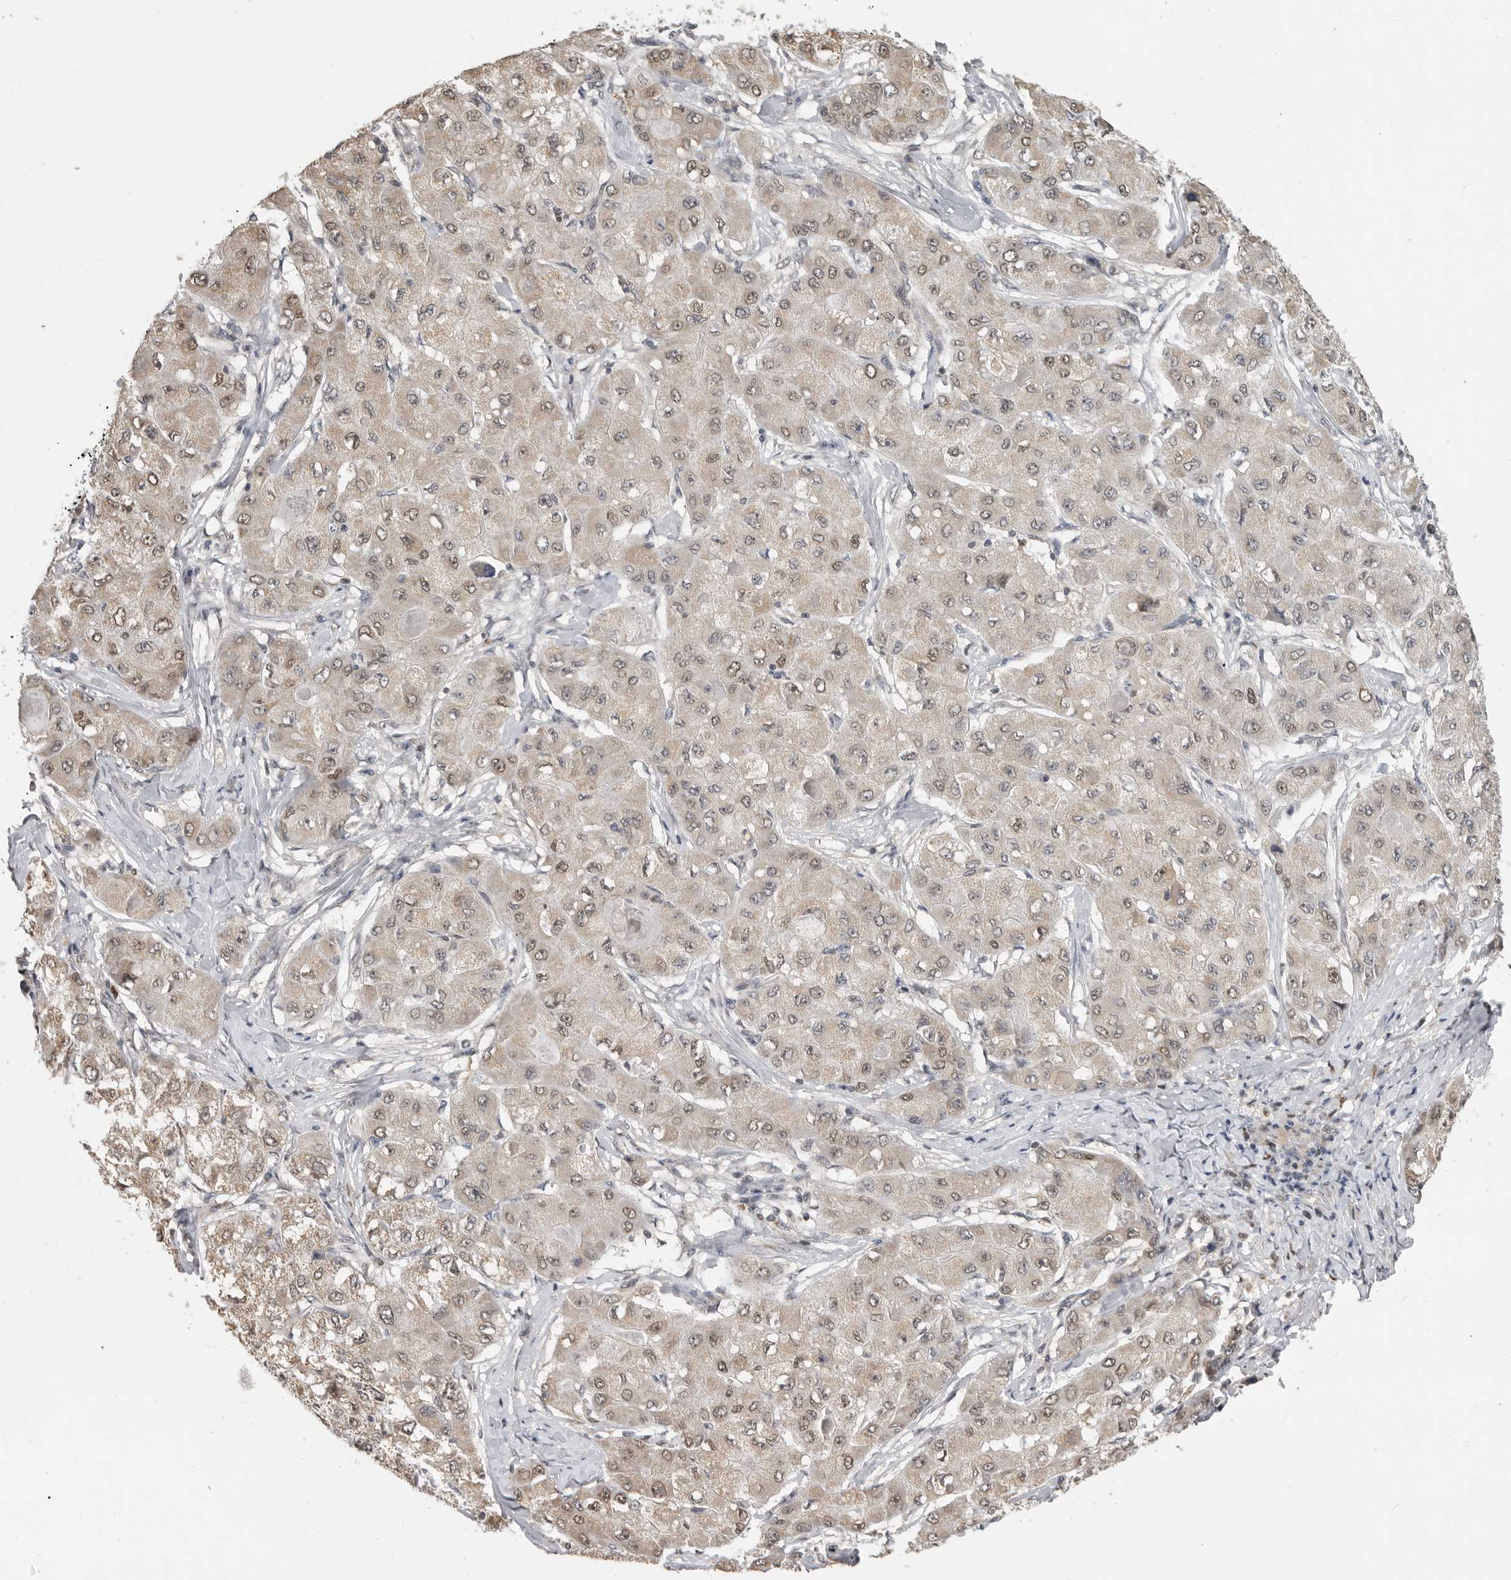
{"staining": {"intensity": "weak", "quantity": ">75%", "location": "cytoplasmic/membranous,nuclear"}, "tissue": "liver cancer", "cell_type": "Tumor cells", "image_type": "cancer", "snomed": [{"axis": "morphology", "description": "Carcinoma, Hepatocellular, NOS"}, {"axis": "topography", "description": "Liver"}], "caption": "Brown immunohistochemical staining in liver hepatocellular carcinoma demonstrates weak cytoplasmic/membranous and nuclear staining in about >75% of tumor cells.", "gene": "SMARCC1", "patient": {"sex": "male", "age": 80}}